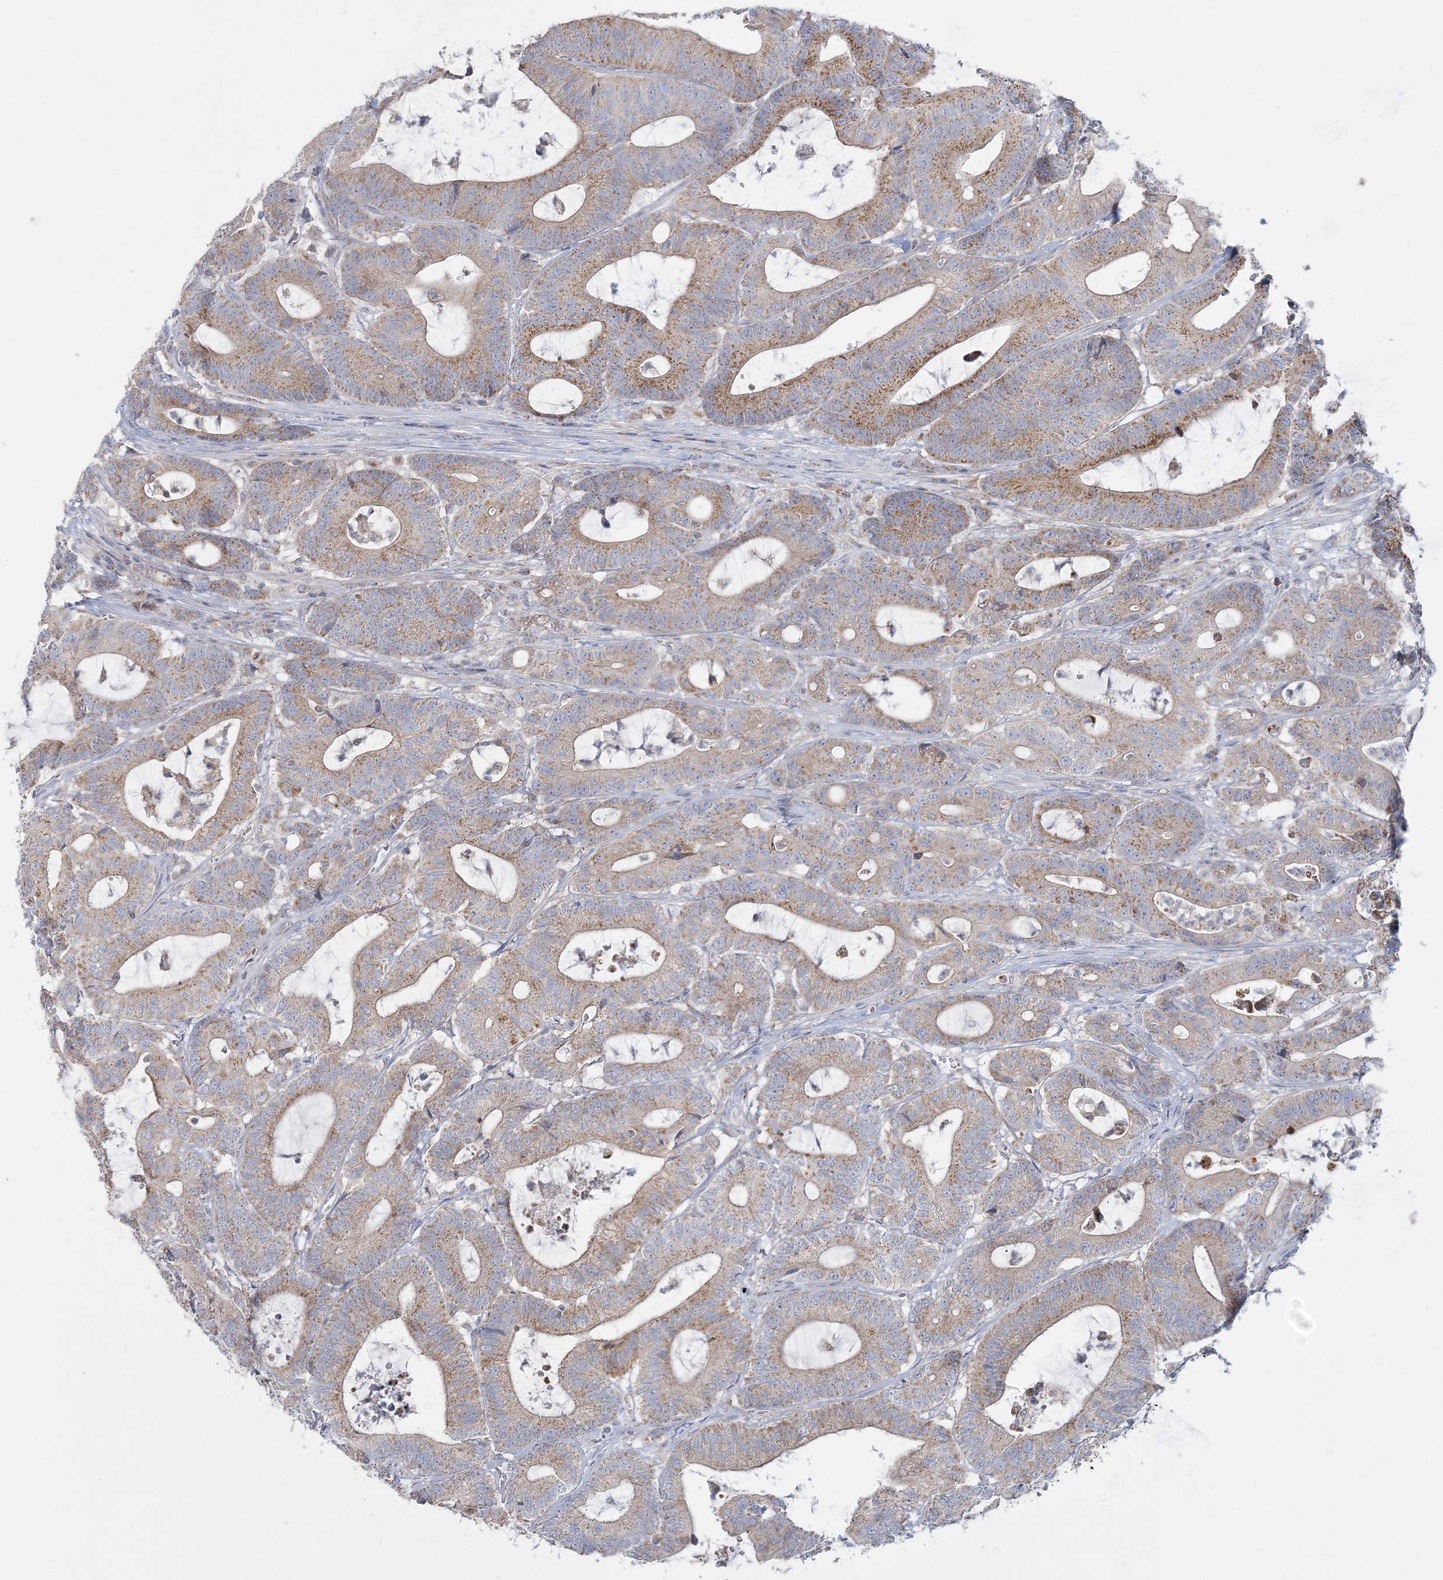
{"staining": {"intensity": "moderate", "quantity": "25%-75%", "location": "cytoplasmic/membranous"}, "tissue": "colorectal cancer", "cell_type": "Tumor cells", "image_type": "cancer", "snomed": [{"axis": "morphology", "description": "Adenocarcinoma, NOS"}, {"axis": "topography", "description": "Colon"}], "caption": "Brown immunohistochemical staining in human colorectal adenocarcinoma shows moderate cytoplasmic/membranous expression in approximately 25%-75% of tumor cells.", "gene": "TBC1D14", "patient": {"sex": "female", "age": 84}}